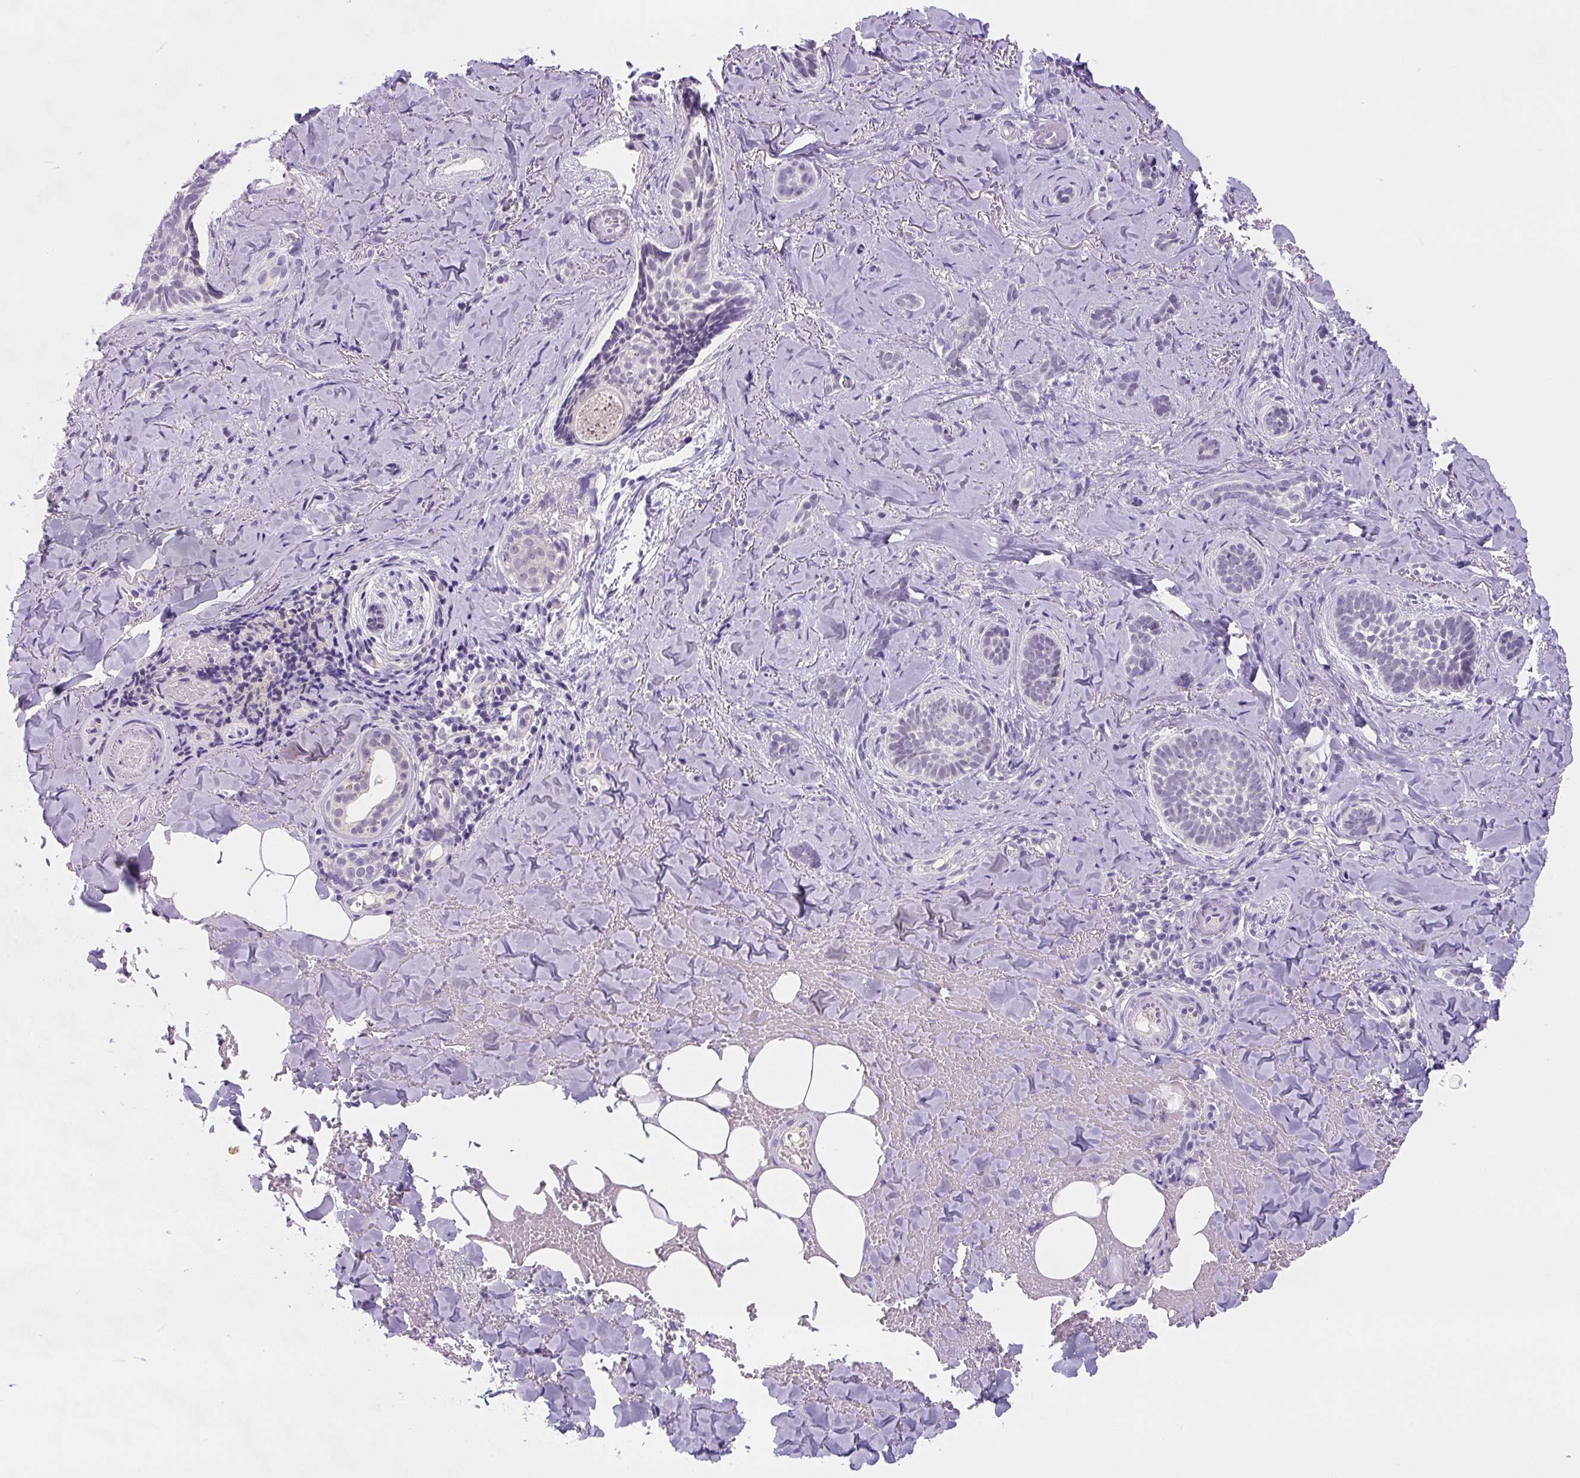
{"staining": {"intensity": "negative", "quantity": "none", "location": "none"}, "tissue": "skin cancer", "cell_type": "Tumor cells", "image_type": "cancer", "snomed": [{"axis": "morphology", "description": "Basal cell carcinoma"}, {"axis": "topography", "description": "Skin"}], "caption": "Human basal cell carcinoma (skin) stained for a protein using immunohistochemistry exhibits no positivity in tumor cells.", "gene": "FZD5", "patient": {"sex": "female", "age": 55}}